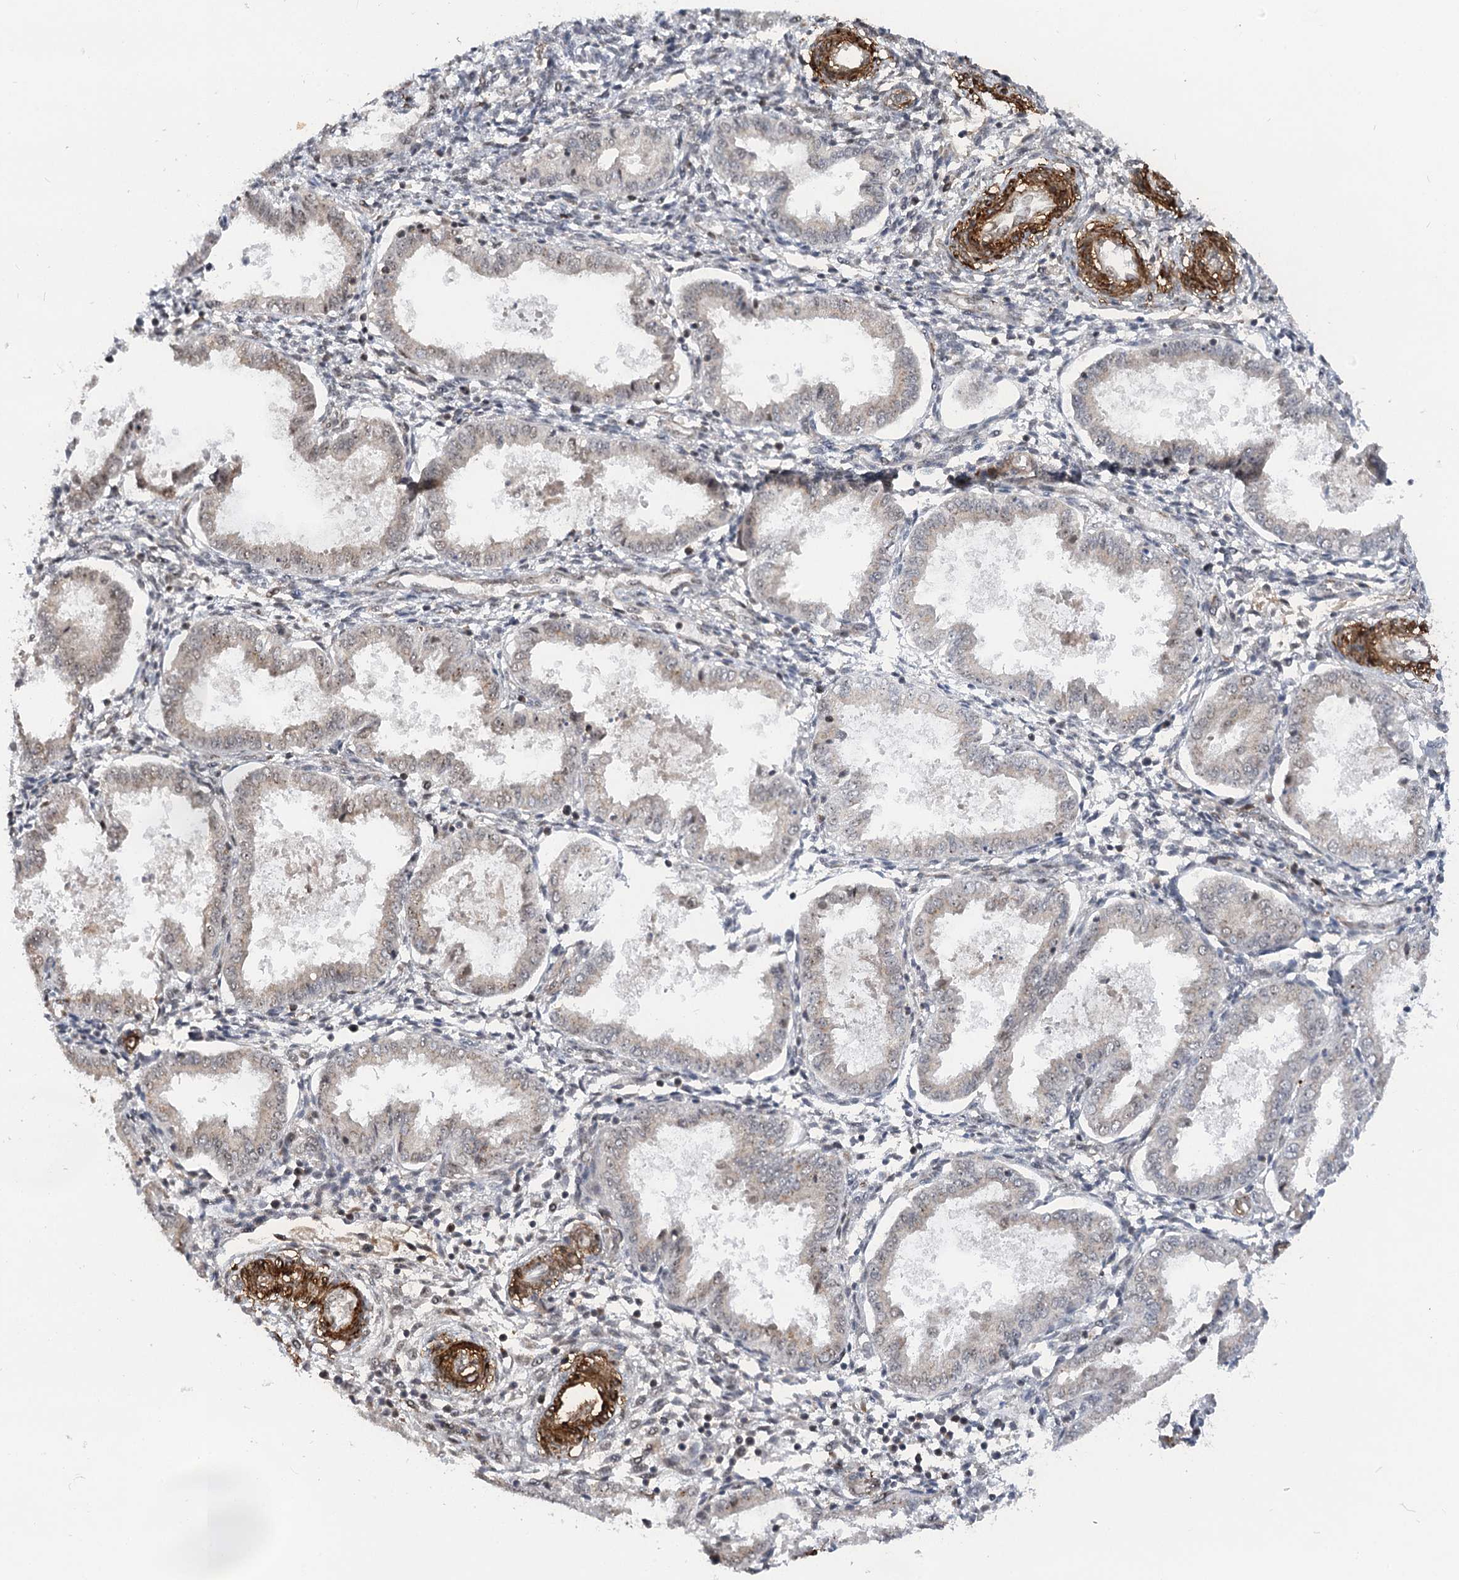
{"staining": {"intensity": "negative", "quantity": "none", "location": "none"}, "tissue": "endometrium", "cell_type": "Cells in endometrial stroma", "image_type": "normal", "snomed": [{"axis": "morphology", "description": "Normal tissue, NOS"}, {"axis": "topography", "description": "Endometrium"}], "caption": "Cells in endometrial stroma show no significant protein expression in normal endometrium.", "gene": "GNL3L", "patient": {"sex": "female", "age": 33}}